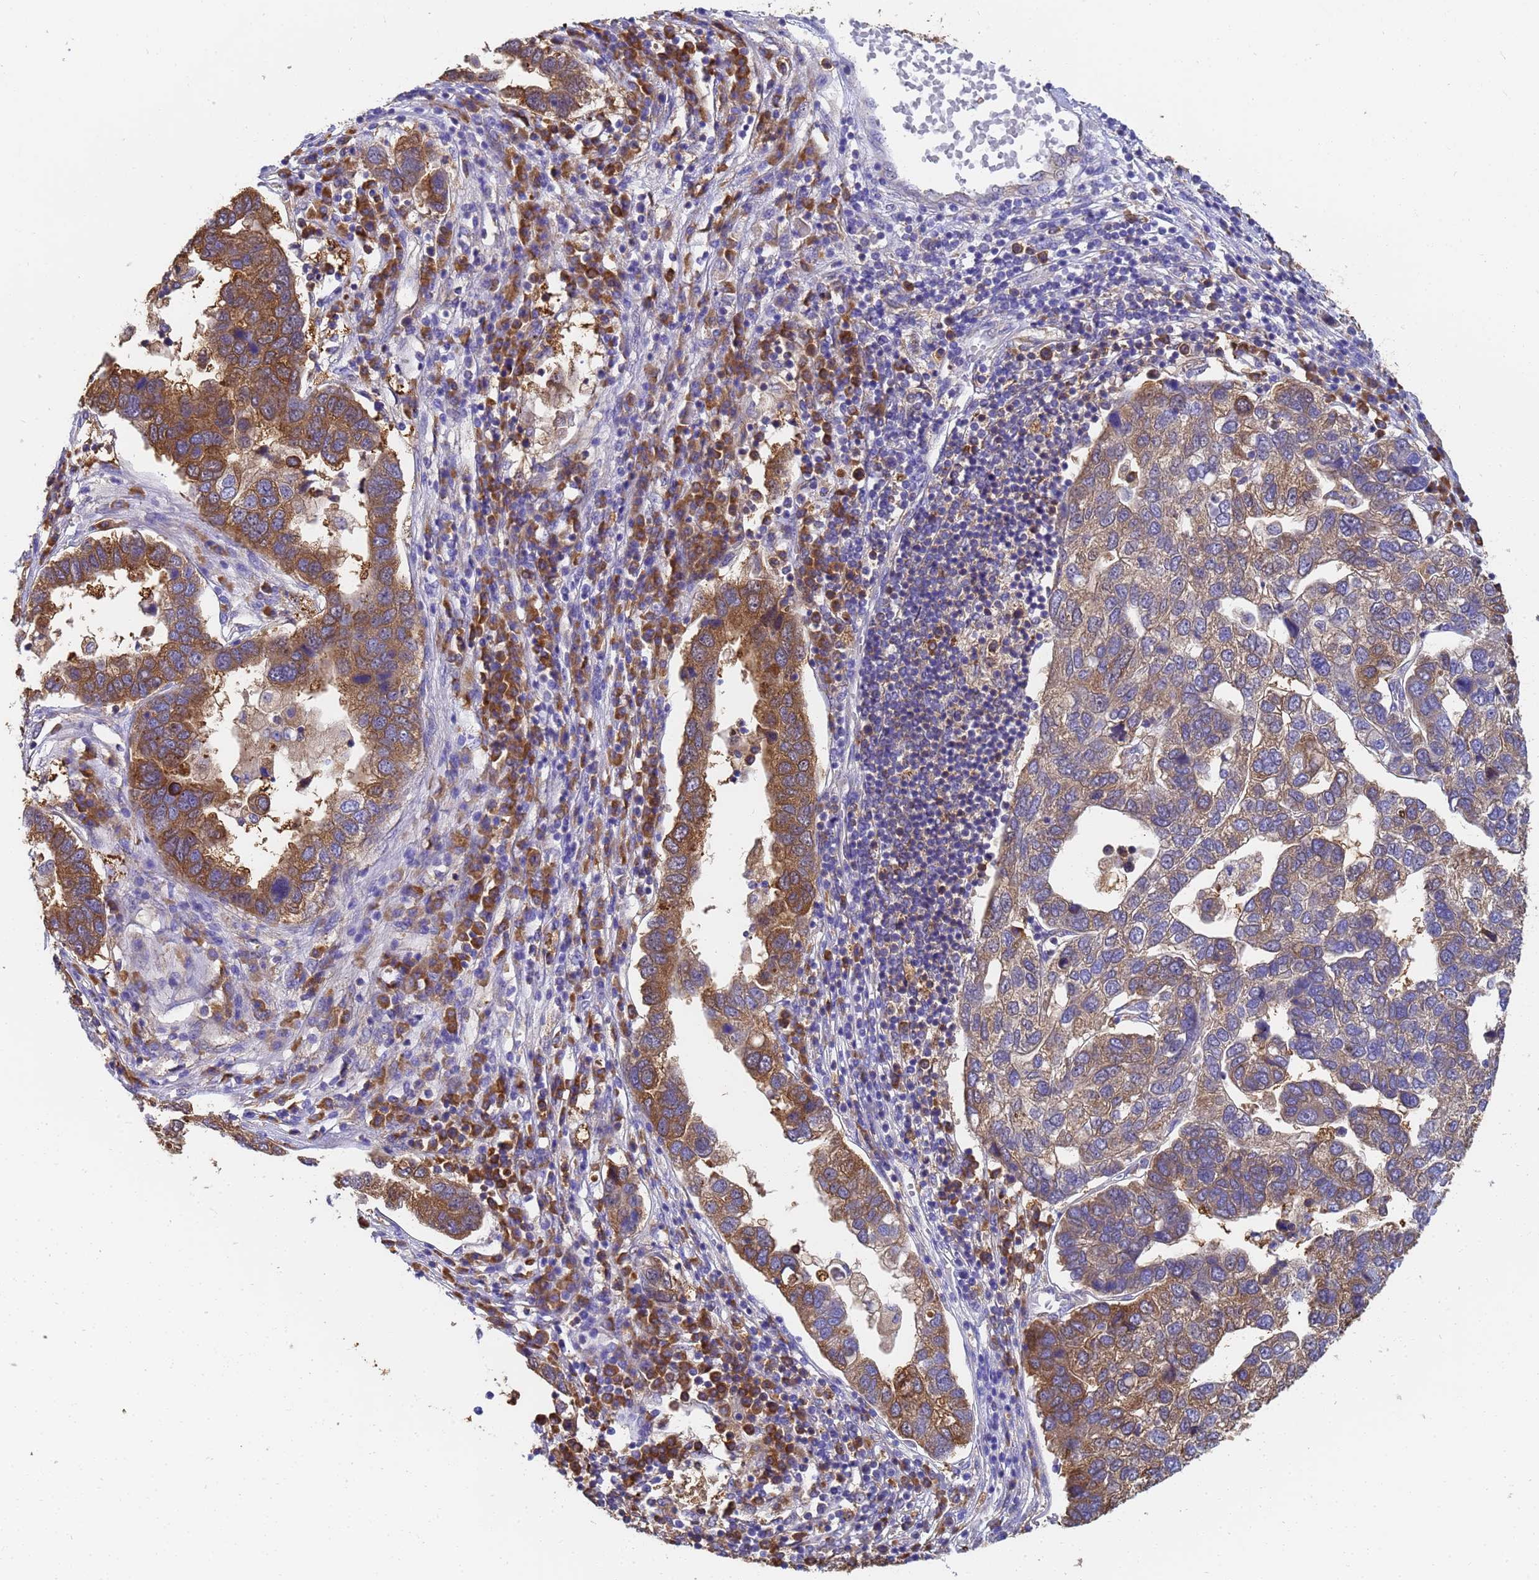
{"staining": {"intensity": "moderate", "quantity": ">75%", "location": "cytoplasmic/membranous"}, "tissue": "pancreatic cancer", "cell_type": "Tumor cells", "image_type": "cancer", "snomed": [{"axis": "morphology", "description": "Adenocarcinoma, NOS"}, {"axis": "topography", "description": "Pancreas"}], "caption": "Protein analysis of pancreatic cancer tissue shows moderate cytoplasmic/membranous positivity in about >75% of tumor cells.", "gene": "NME1-NME2", "patient": {"sex": "female", "age": 61}}